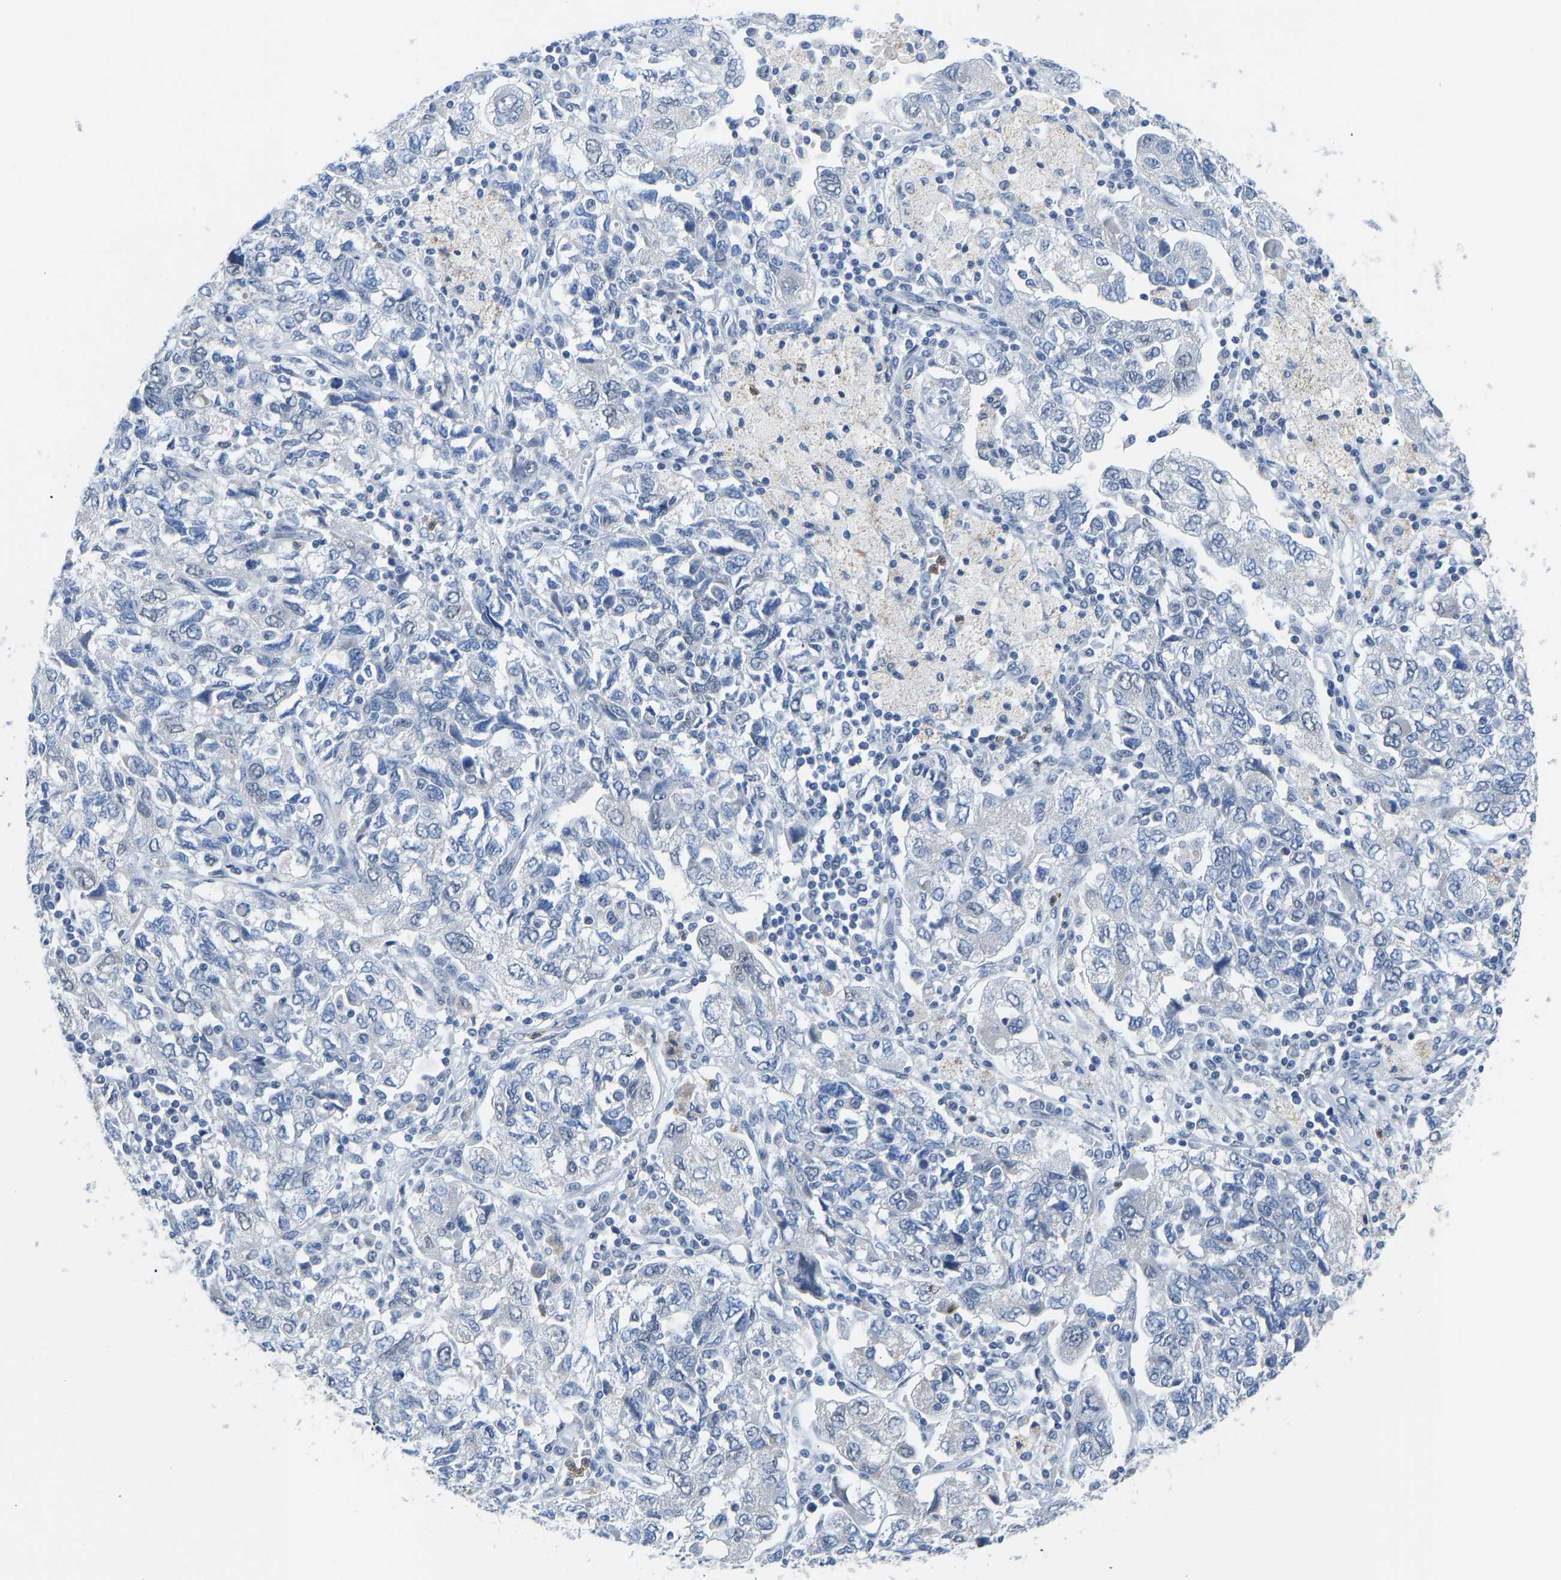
{"staining": {"intensity": "negative", "quantity": "none", "location": "none"}, "tissue": "ovarian cancer", "cell_type": "Tumor cells", "image_type": "cancer", "snomed": [{"axis": "morphology", "description": "Carcinoma, NOS"}, {"axis": "morphology", "description": "Cystadenocarcinoma, serous, NOS"}, {"axis": "topography", "description": "Ovary"}], "caption": "Immunohistochemistry (IHC) photomicrograph of neoplastic tissue: human ovarian cancer (carcinoma) stained with DAB (3,3'-diaminobenzidine) demonstrates no significant protein positivity in tumor cells.", "gene": "TXNDC2", "patient": {"sex": "female", "age": 69}}